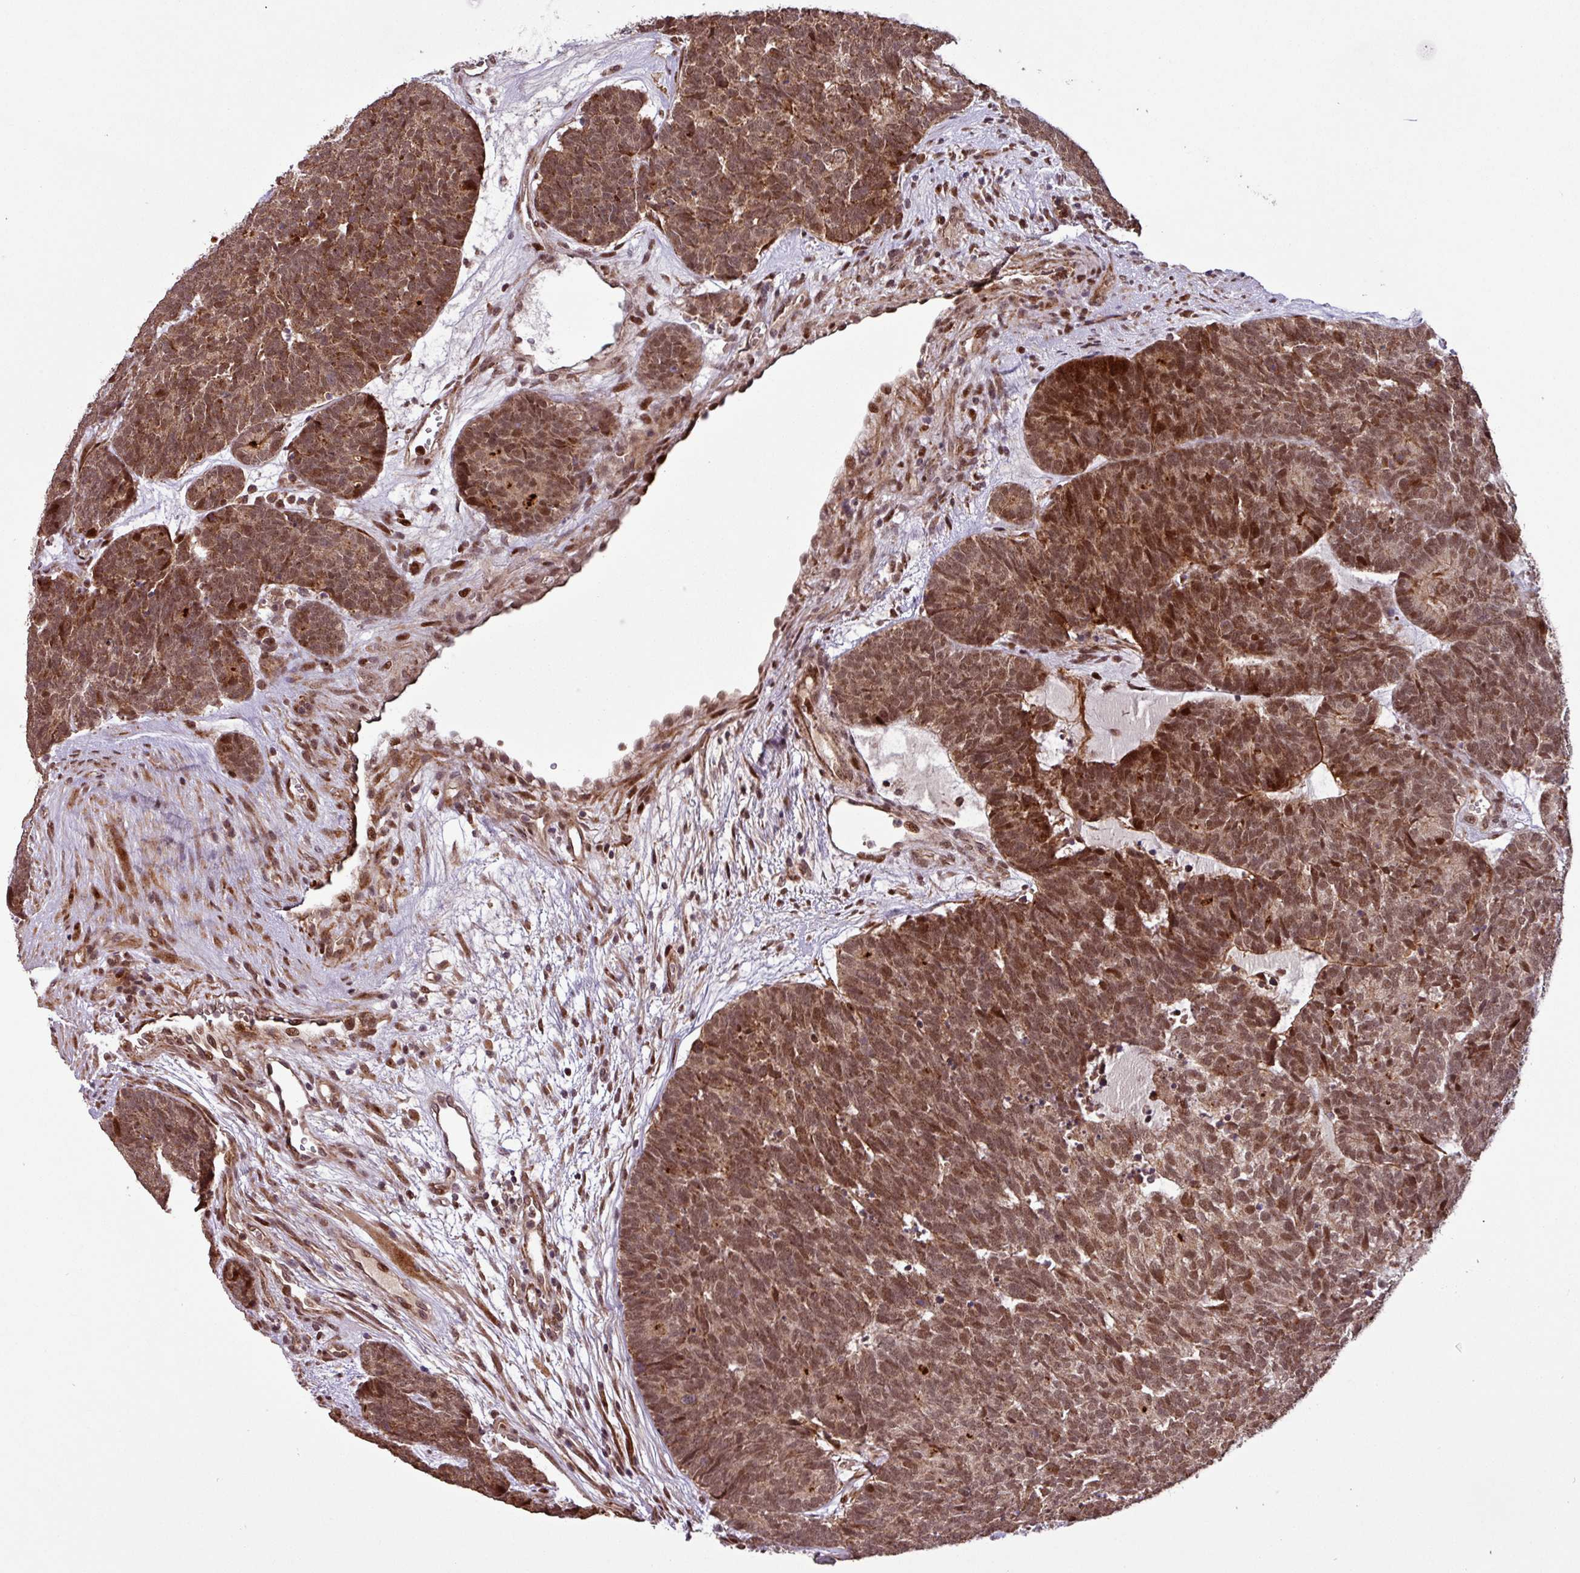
{"staining": {"intensity": "moderate", "quantity": ">75%", "location": "cytoplasmic/membranous,nuclear"}, "tissue": "head and neck cancer", "cell_type": "Tumor cells", "image_type": "cancer", "snomed": [{"axis": "morphology", "description": "Adenocarcinoma, NOS"}, {"axis": "topography", "description": "Head-Neck"}], "caption": "Immunohistochemistry of head and neck cancer (adenocarcinoma) demonstrates medium levels of moderate cytoplasmic/membranous and nuclear positivity in about >75% of tumor cells. (Brightfield microscopy of DAB IHC at high magnification).", "gene": "SLC22A24", "patient": {"sex": "female", "age": 81}}